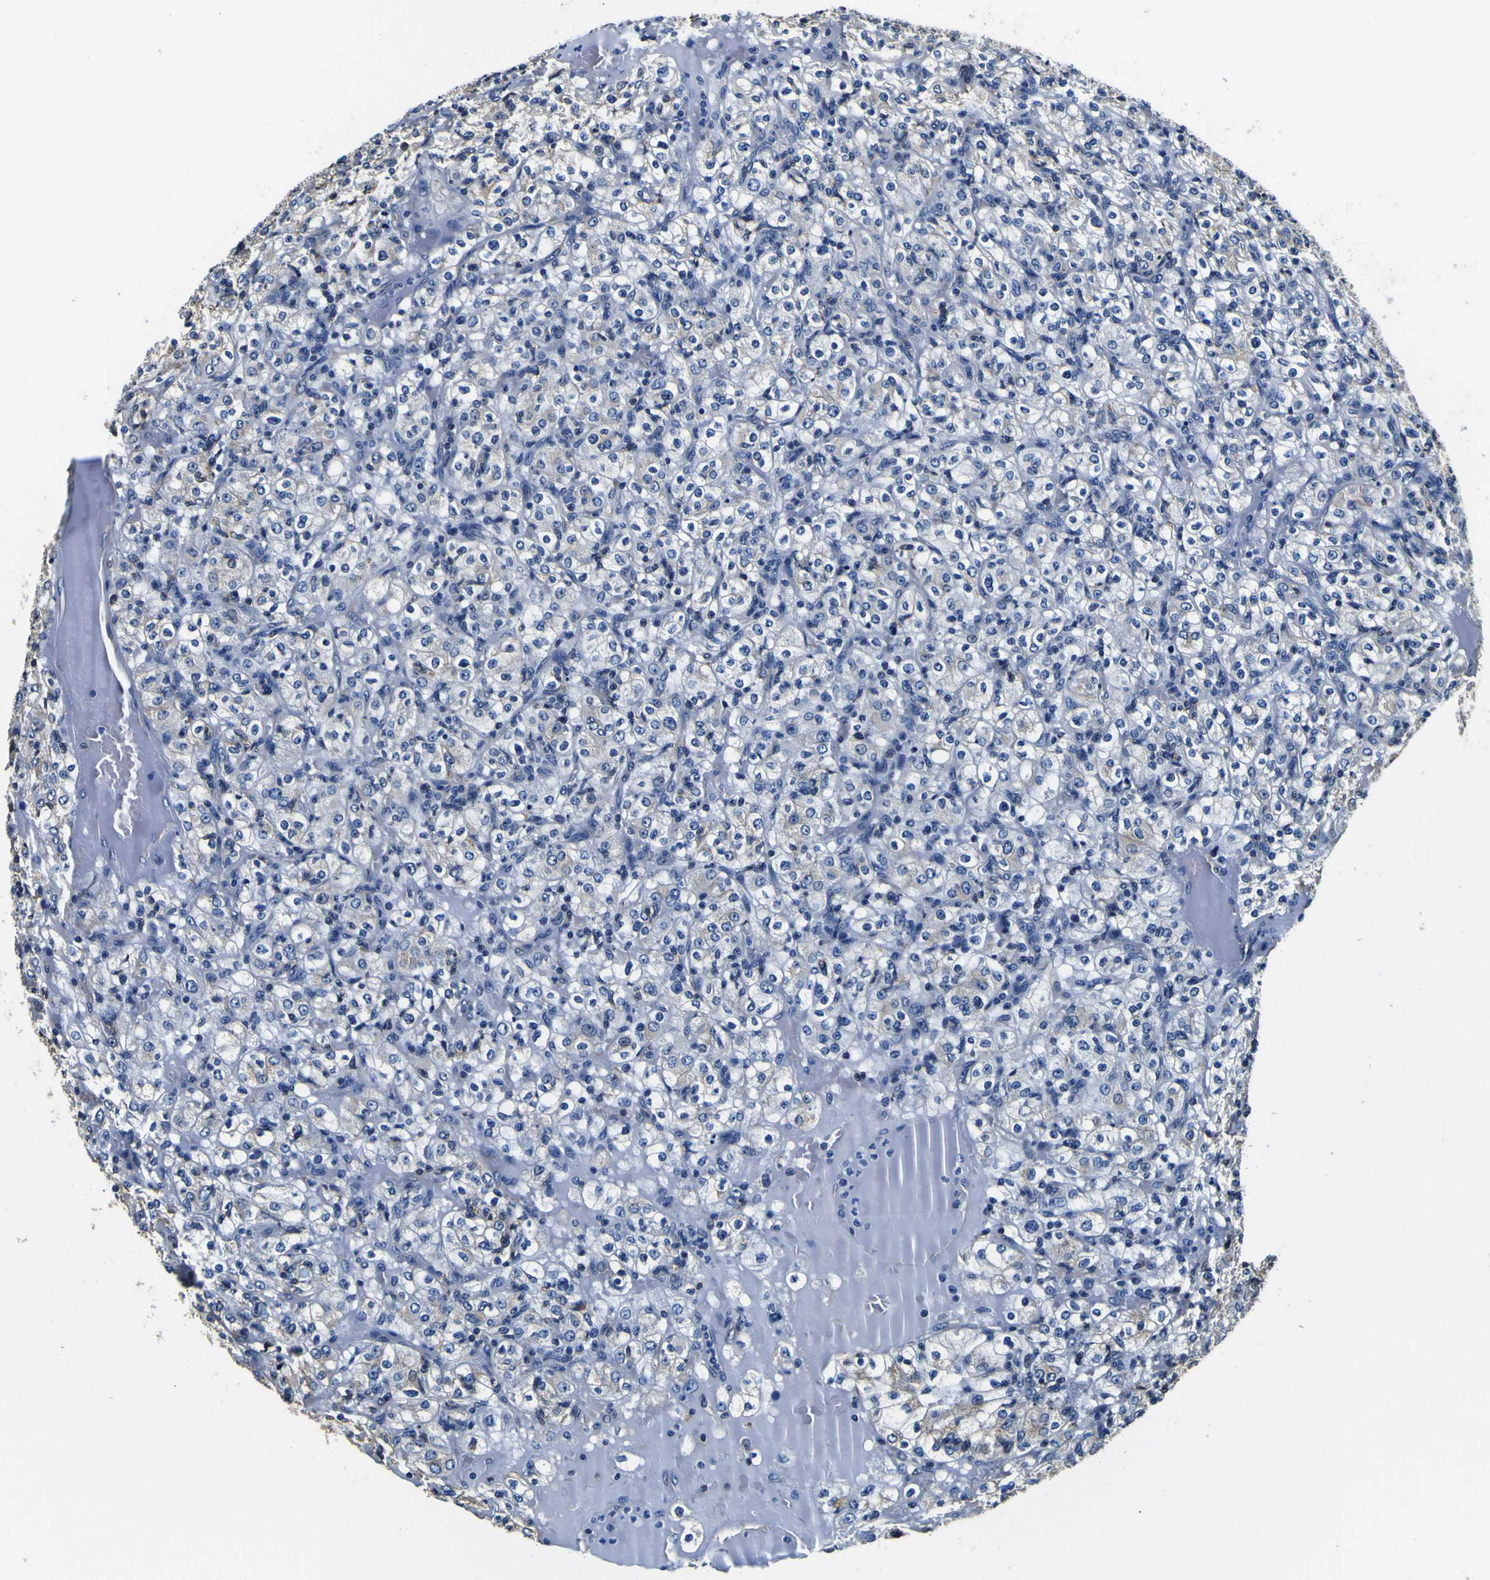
{"staining": {"intensity": "weak", "quantity": "<25%", "location": "cytoplasmic/membranous"}, "tissue": "renal cancer", "cell_type": "Tumor cells", "image_type": "cancer", "snomed": [{"axis": "morphology", "description": "Normal tissue, NOS"}, {"axis": "morphology", "description": "Adenocarcinoma, NOS"}, {"axis": "topography", "description": "Kidney"}], "caption": "Protein analysis of renal adenocarcinoma reveals no significant expression in tumor cells. (DAB (3,3'-diaminobenzidine) IHC, high magnification).", "gene": "TUBA1B", "patient": {"sex": "female", "age": 72}}